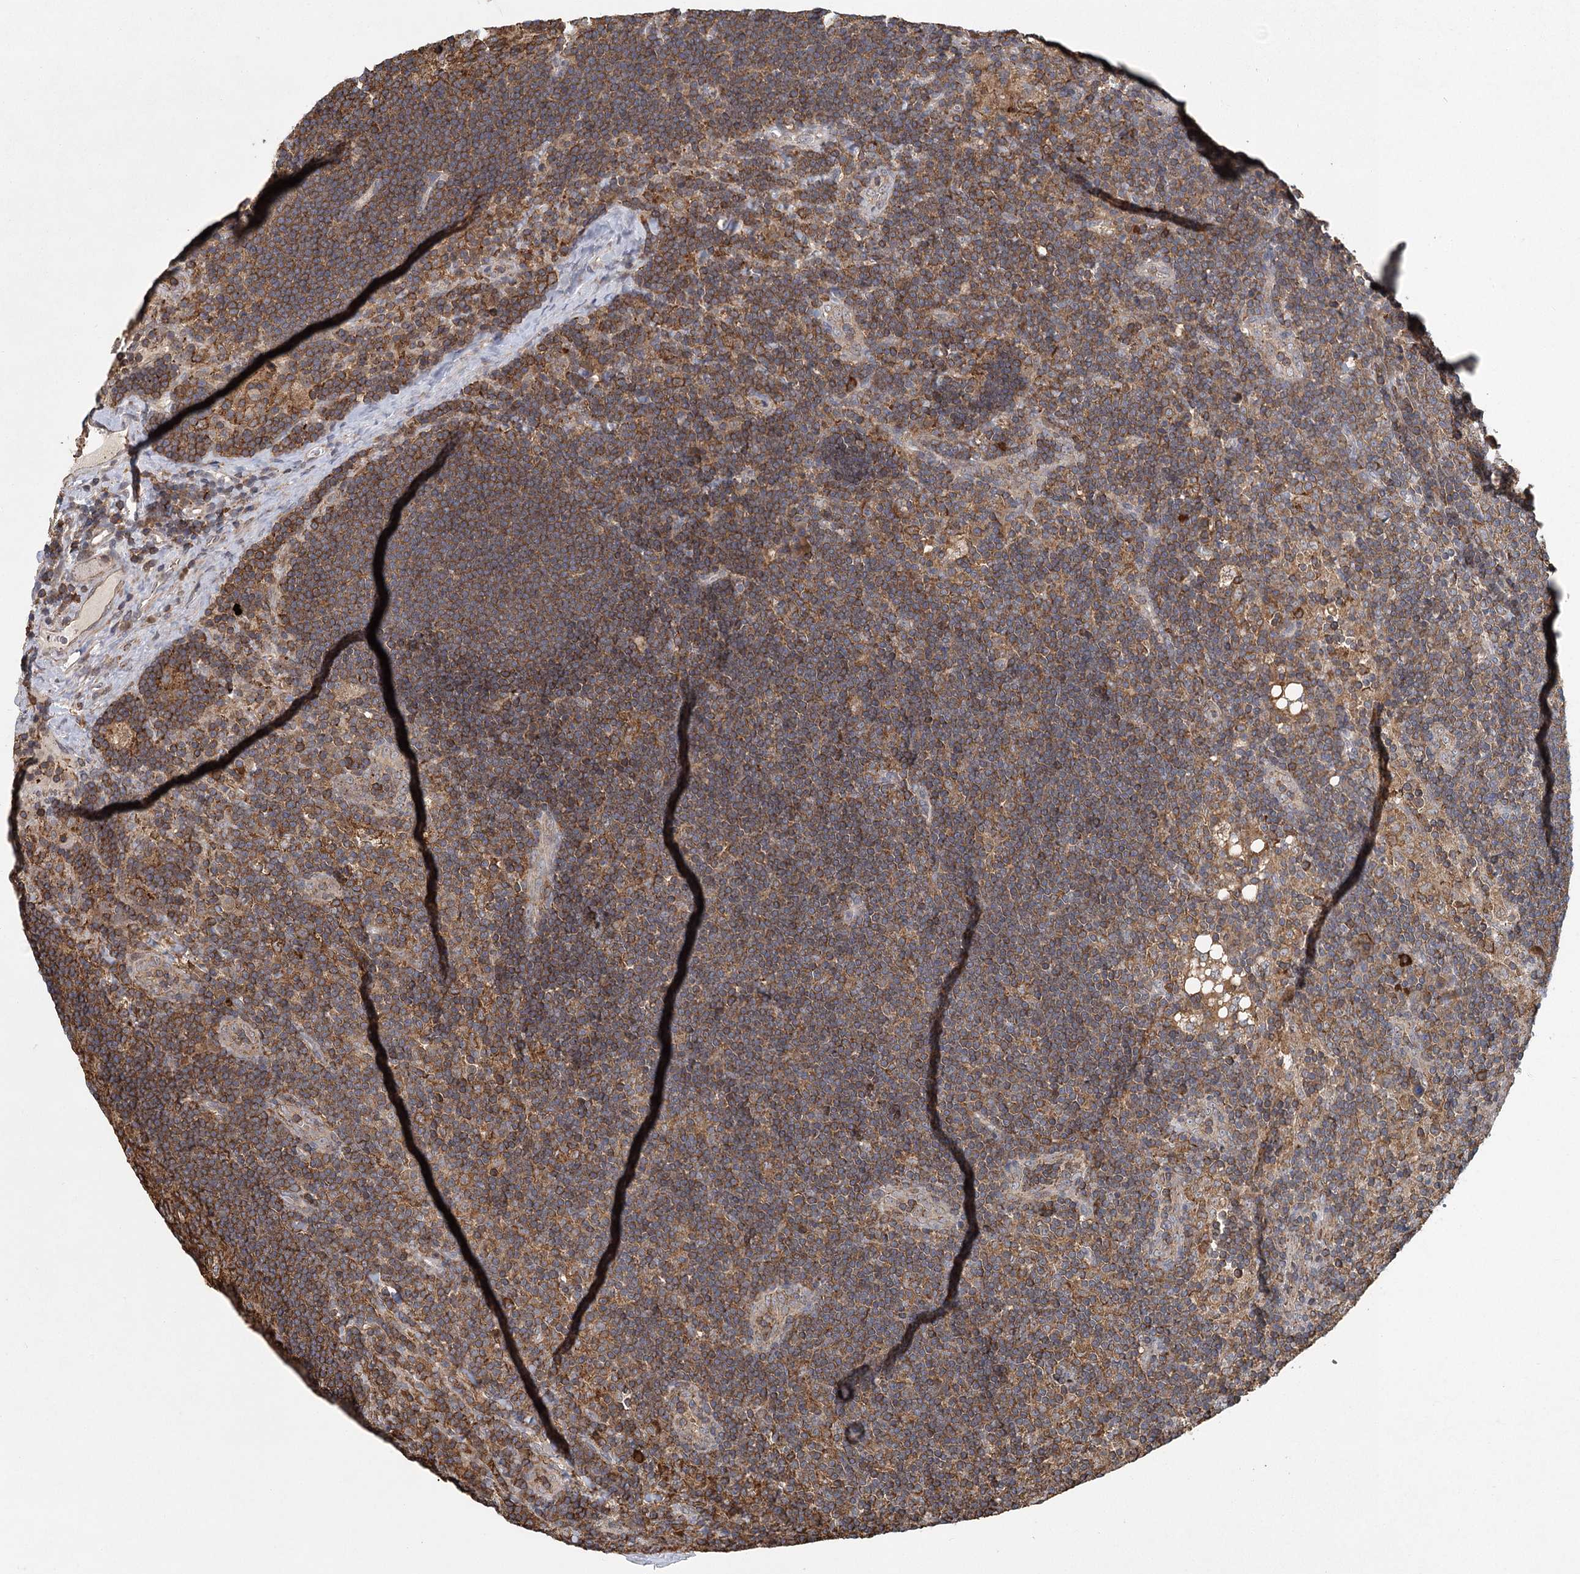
{"staining": {"intensity": "moderate", "quantity": ">75%", "location": "cytoplasmic/membranous"}, "tissue": "lymph node", "cell_type": "Germinal center cells", "image_type": "normal", "snomed": [{"axis": "morphology", "description": "Normal tissue, NOS"}, {"axis": "topography", "description": "Lymph node"}], "caption": "Protein expression analysis of unremarkable human lymph node reveals moderate cytoplasmic/membranous staining in about >75% of germinal center cells. The staining was performed using DAB, with brown indicating positive protein expression. Nuclei are stained blue with hematoxylin.", "gene": "PLEKHA7", "patient": {"sex": "male", "age": 24}}